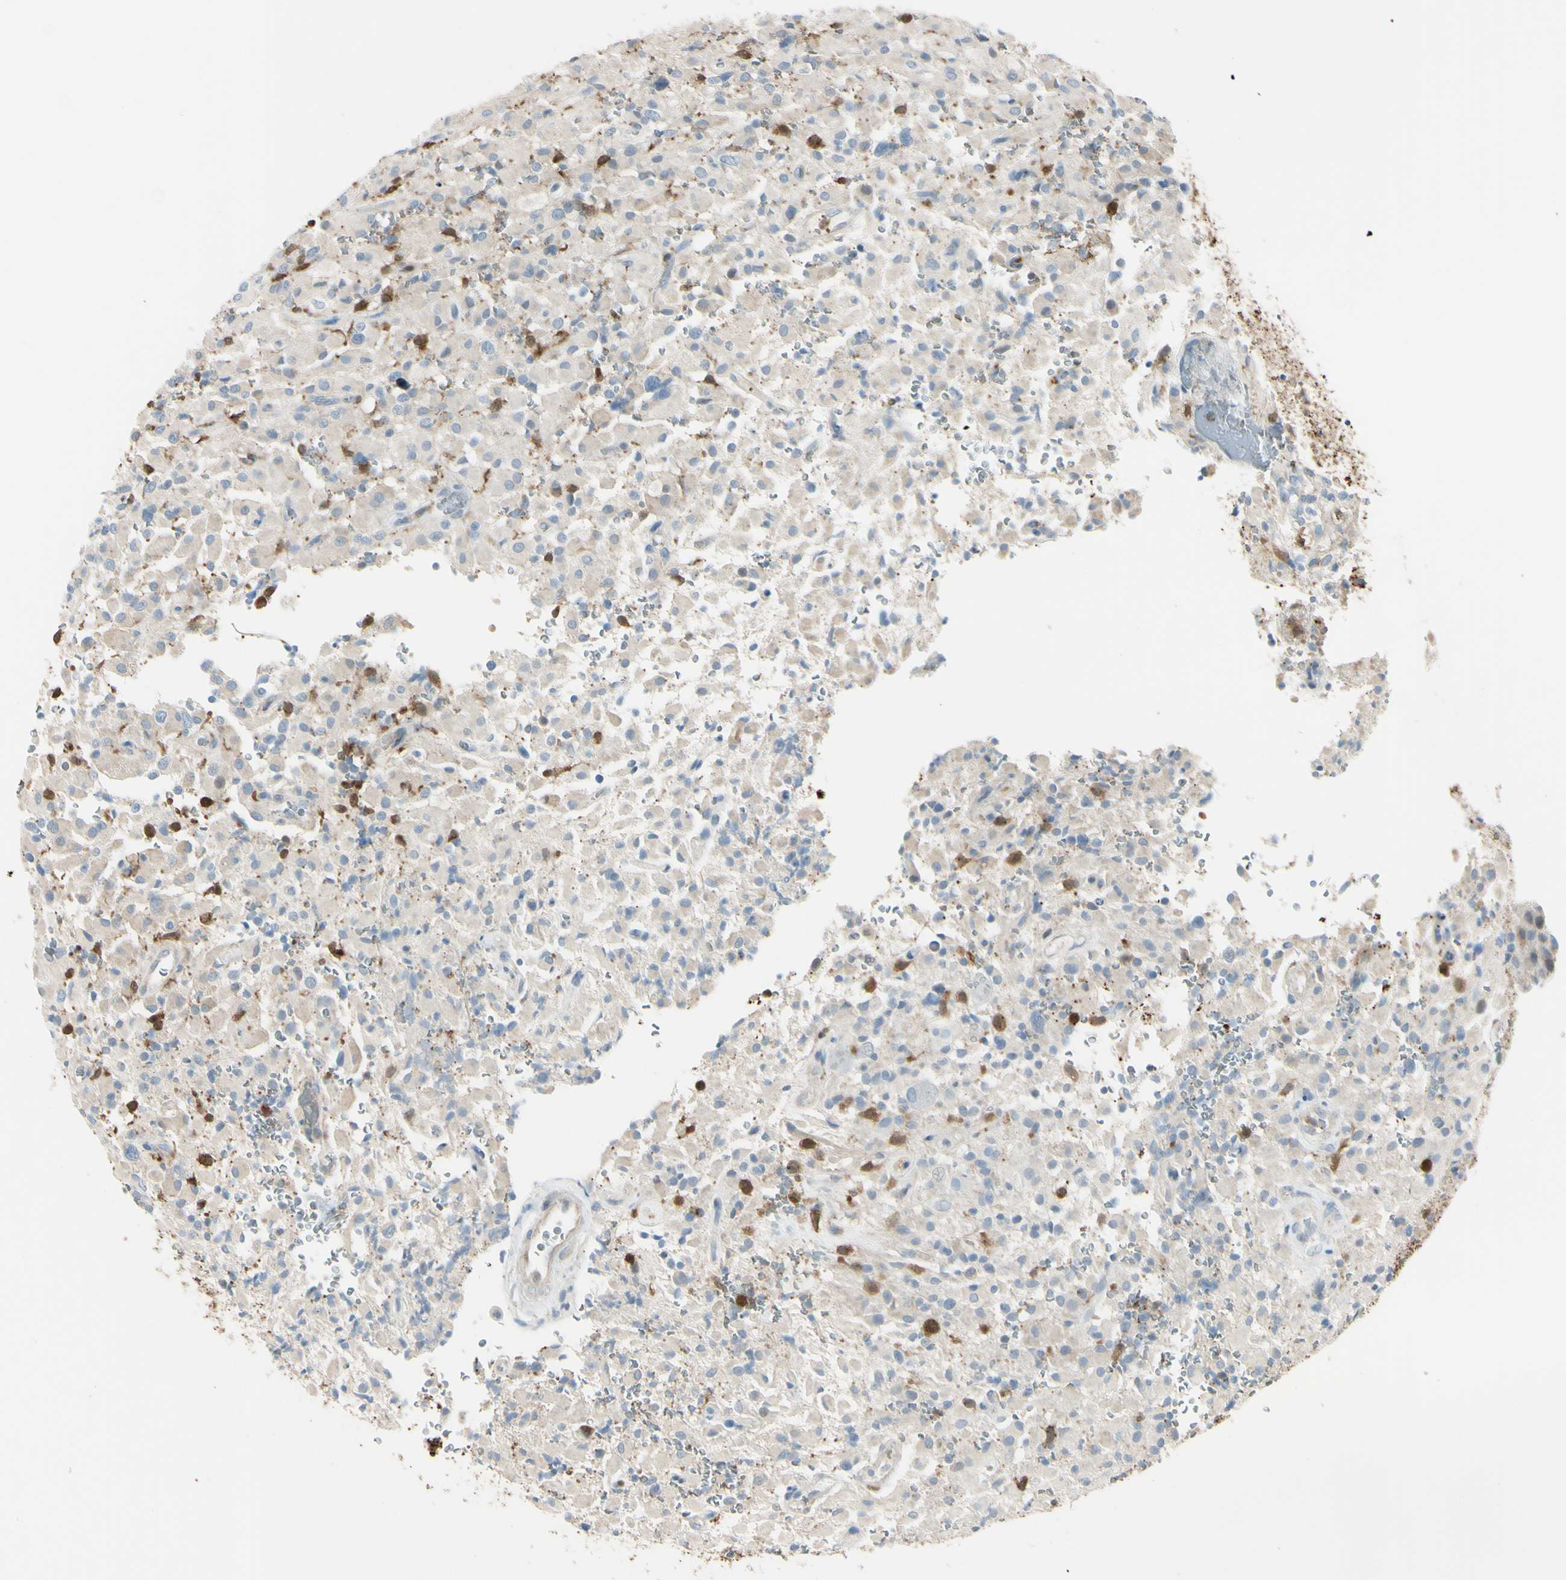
{"staining": {"intensity": "weak", "quantity": ">75%", "location": "cytoplasmic/membranous"}, "tissue": "glioma", "cell_type": "Tumor cells", "image_type": "cancer", "snomed": [{"axis": "morphology", "description": "Glioma, malignant, High grade"}, {"axis": "topography", "description": "Brain"}], "caption": "Protein expression analysis of high-grade glioma (malignant) exhibits weak cytoplasmic/membranous positivity in approximately >75% of tumor cells.", "gene": "CYRIB", "patient": {"sex": "male", "age": 71}}